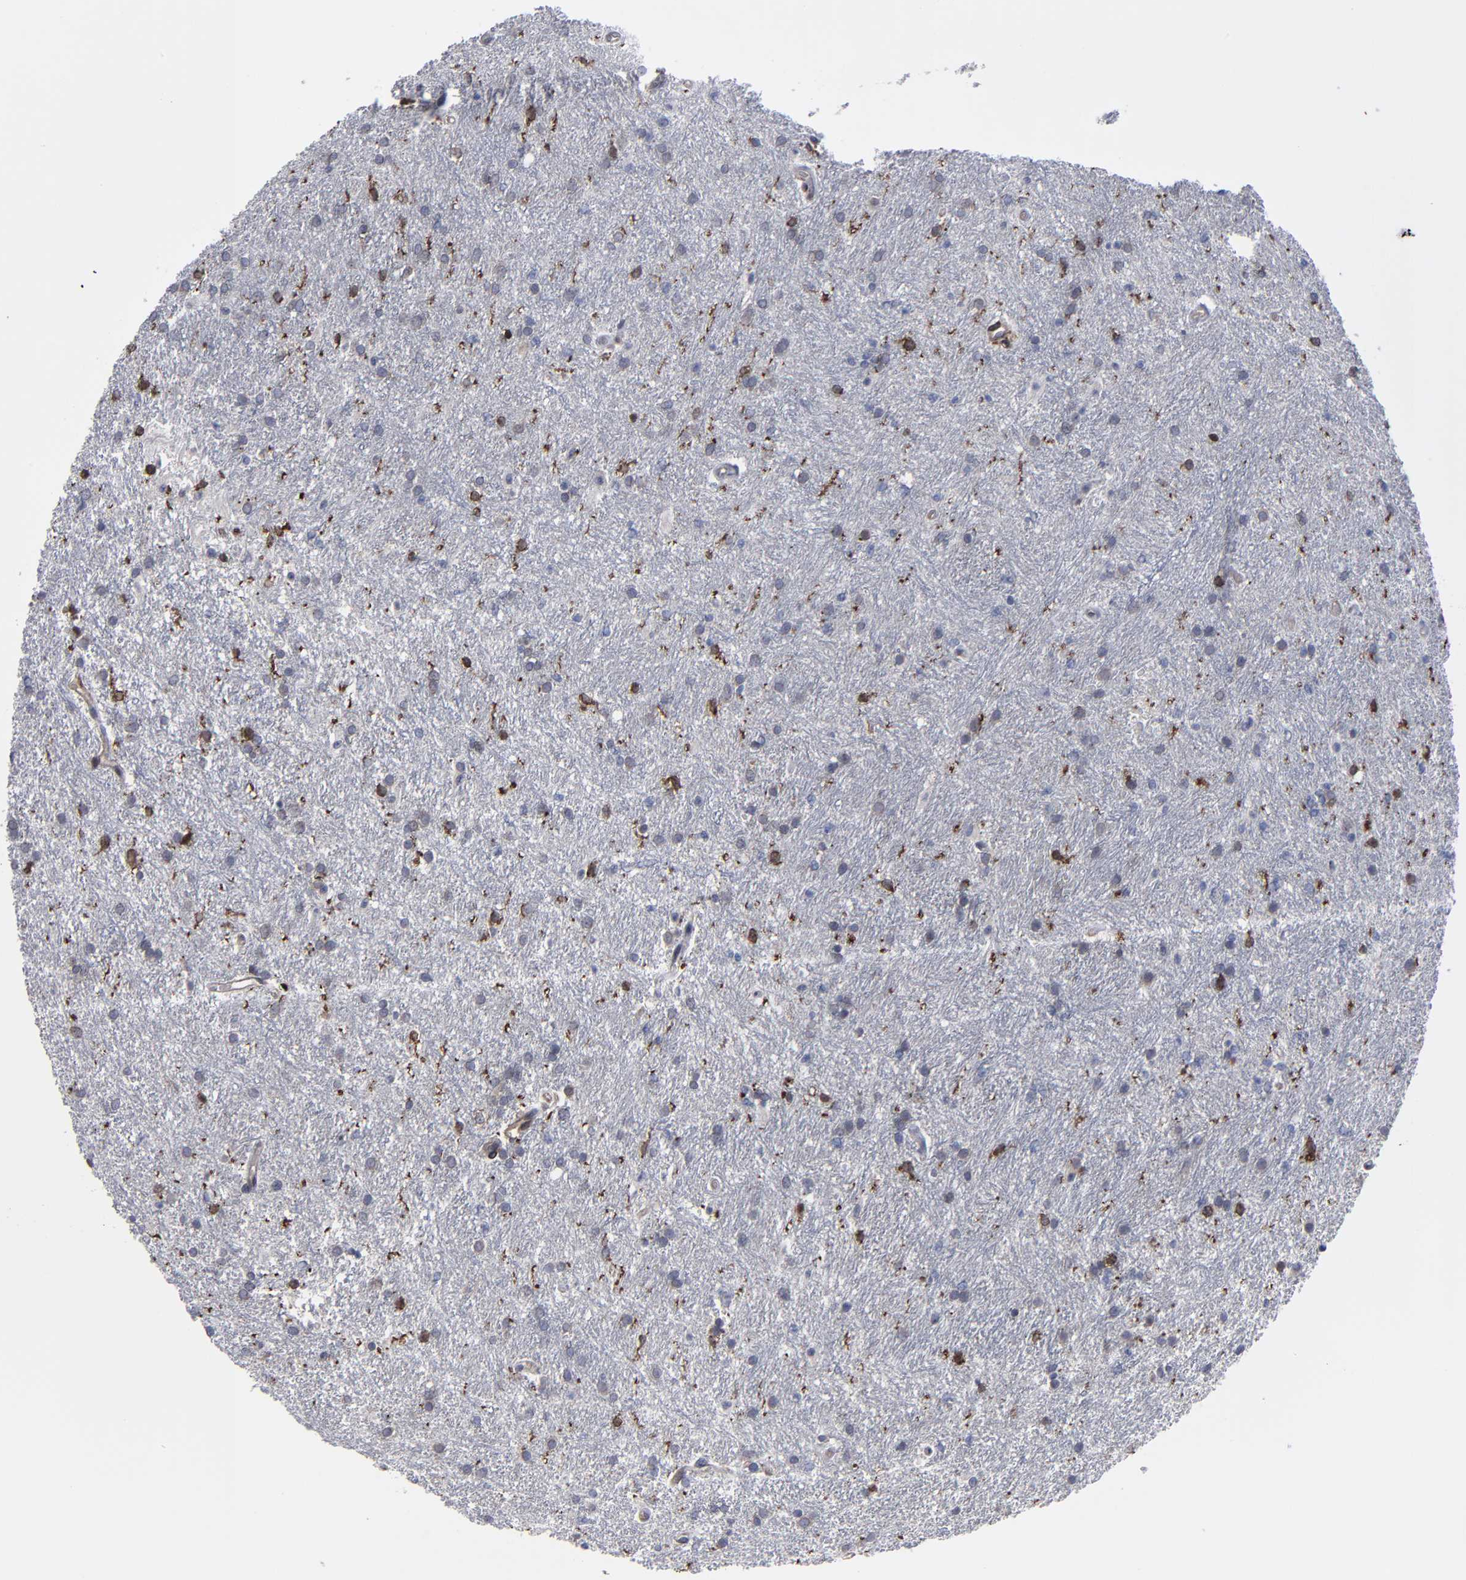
{"staining": {"intensity": "moderate", "quantity": "<25%", "location": "cytoplasmic/membranous"}, "tissue": "glioma", "cell_type": "Tumor cells", "image_type": "cancer", "snomed": [{"axis": "morphology", "description": "Glioma, malignant, High grade"}, {"axis": "topography", "description": "Brain"}], "caption": "Glioma was stained to show a protein in brown. There is low levels of moderate cytoplasmic/membranous staining in approximately <25% of tumor cells.", "gene": "KIAA2026", "patient": {"sex": "female", "age": 50}}